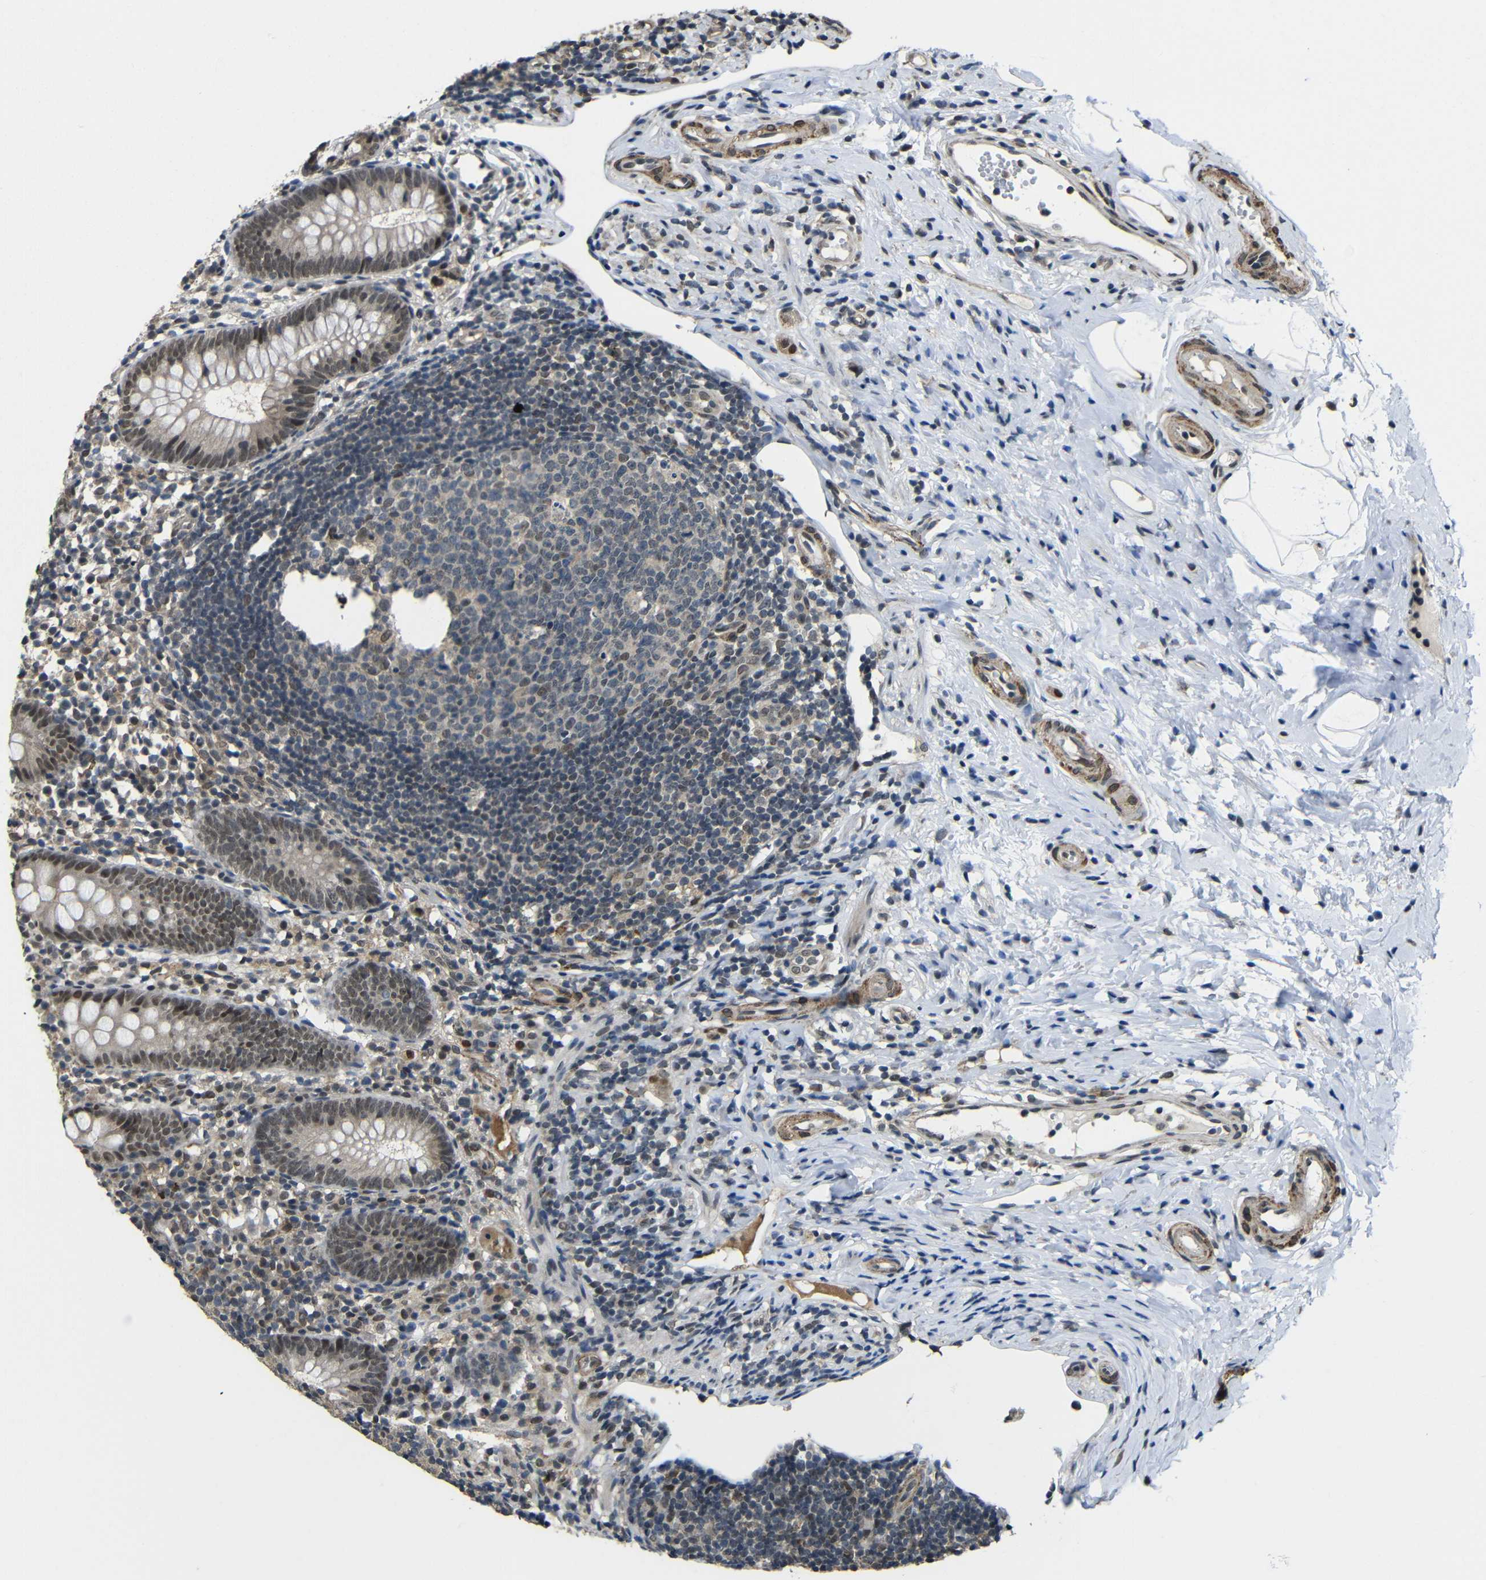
{"staining": {"intensity": "weak", "quantity": ">75%", "location": "cytoplasmic/membranous"}, "tissue": "appendix", "cell_type": "Glandular cells", "image_type": "normal", "snomed": [{"axis": "morphology", "description": "Normal tissue, NOS"}, {"axis": "topography", "description": "Appendix"}], "caption": "Immunohistochemical staining of normal human appendix reveals >75% levels of weak cytoplasmic/membranous protein positivity in approximately >75% of glandular cells.", "gene": "FAM172A", "patient": {"sex": "female", "age": 20}}